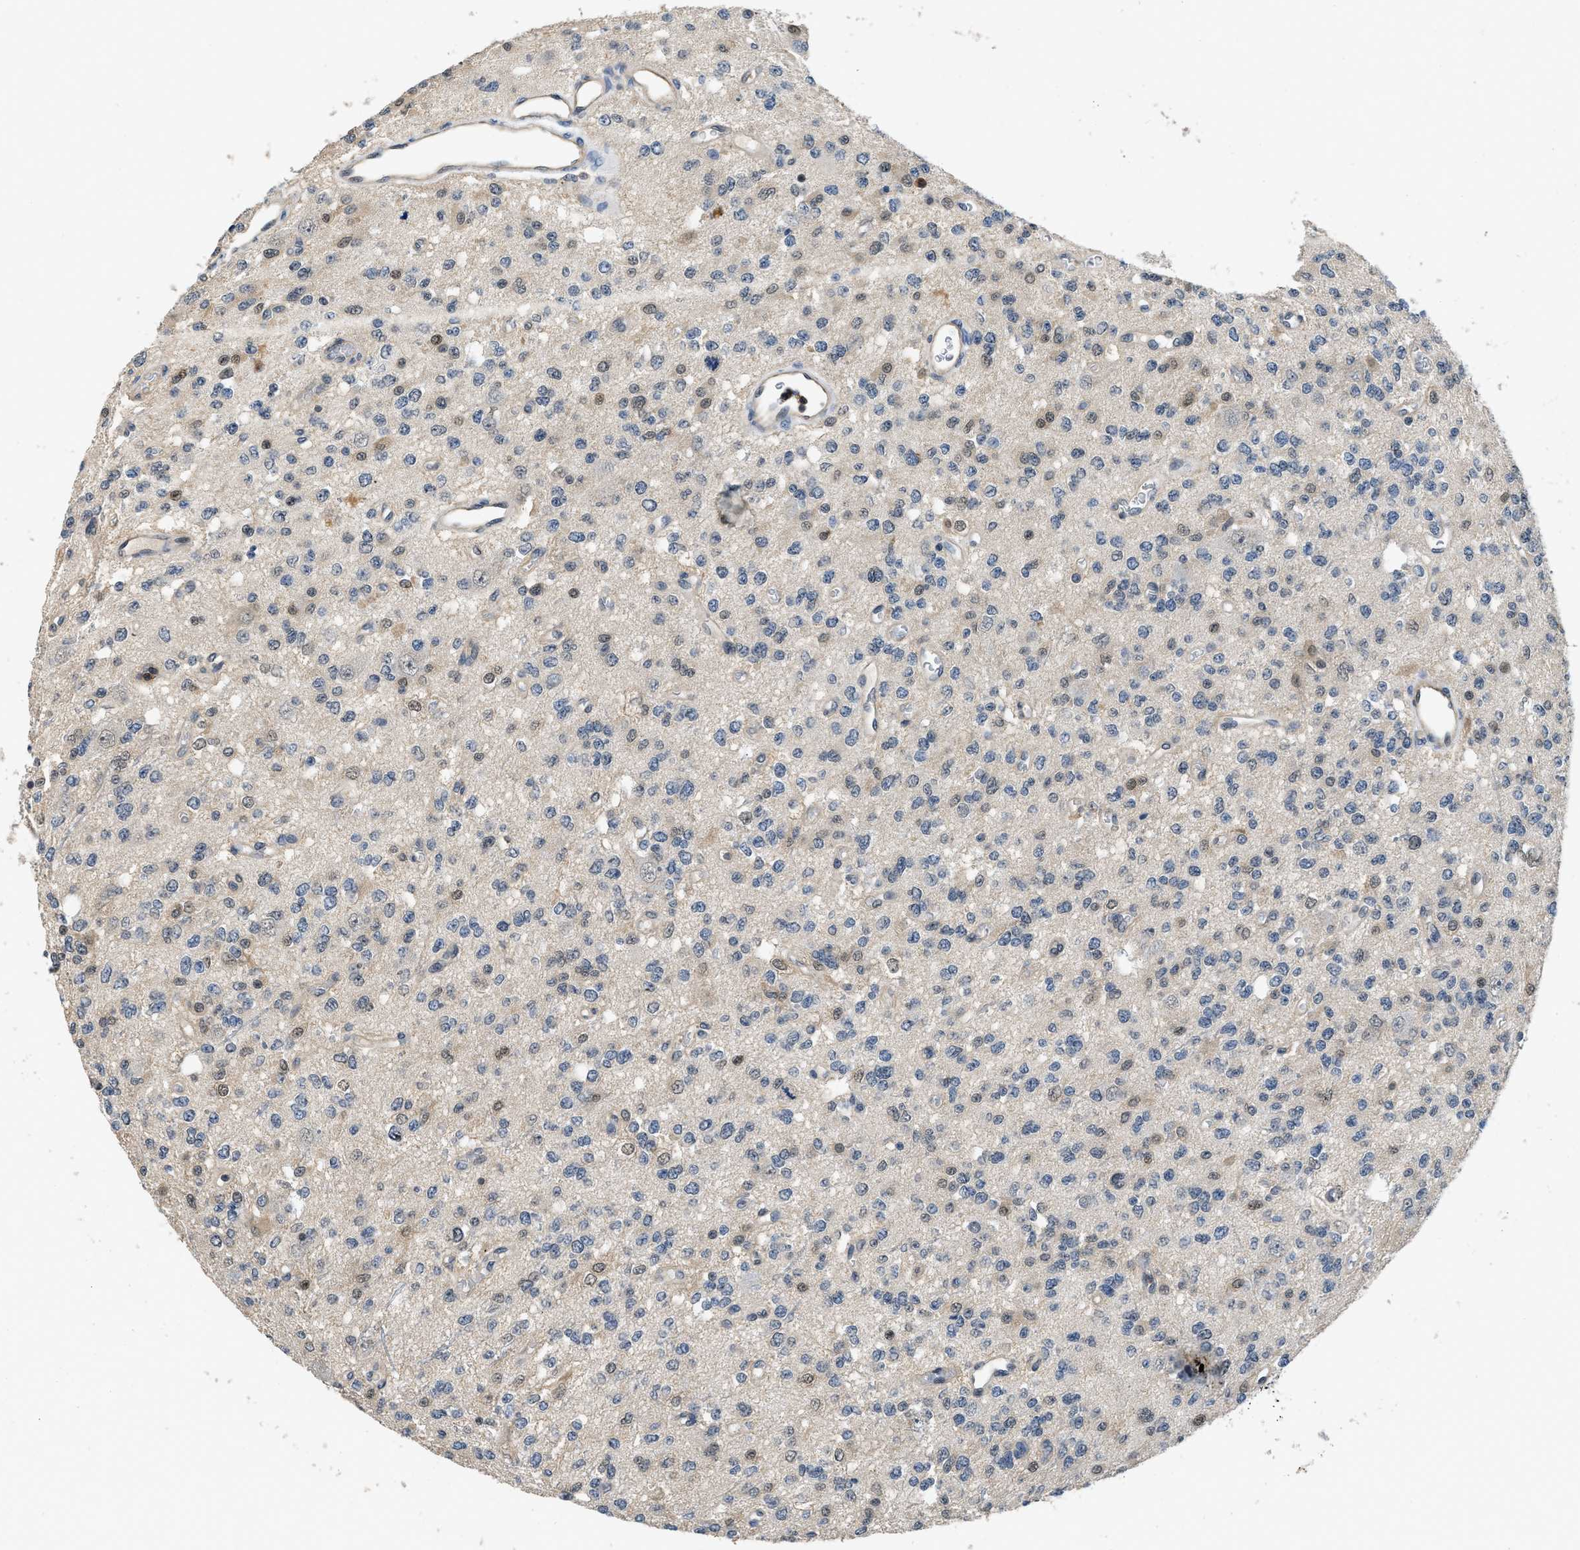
{"staining": {"intensity": "negative", "quantity": "none", "location": "none"}, "tissue": "glioma", "cell_type": "Tumor cells", "image_type": "cancer", "snomed": [{"axis": "morphology", "description": "Glioma, malignant, Low grade"}, {"axis": "topography", "description": "Brain"}], "caption": "The micrograph reveals no significant positivity in tumor cells of glioma.", "gene": "TES", "patient": {"sex": "male", "age": 38}}